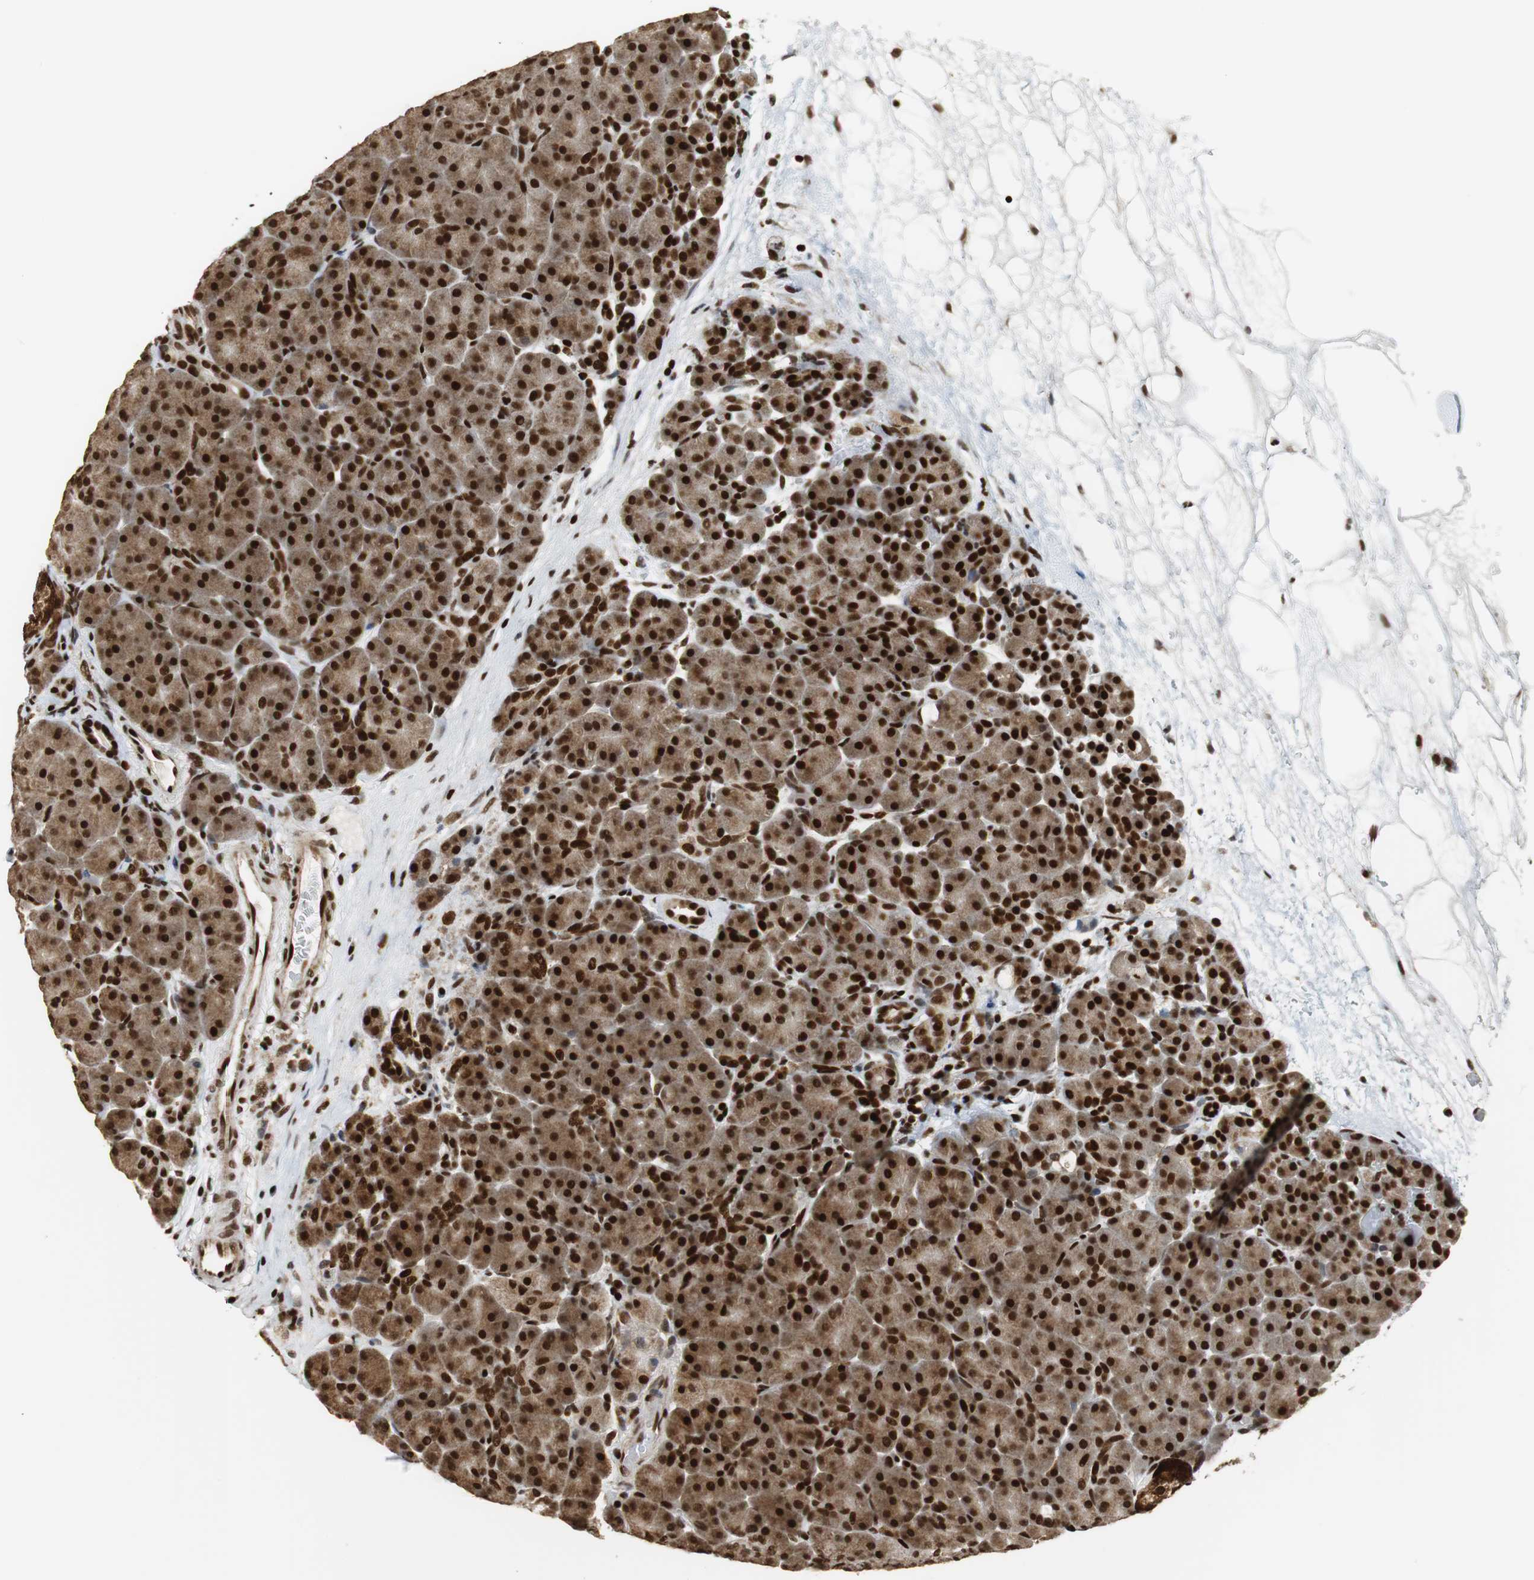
{"staining": {"intensity": "strong", "quantity": ">75%", "location": "nuclear"}, "tissue": "pancreas", "cell_type": "Exocrine glandular cells", "image_type": "normal", "snomed": [{"axis": "morphology", "description": "Normal tissue, NOS"}, {"axis": "topography", "description": "Pancreas"}], "caption": "DAB immunohistochemical staining of benign pancreas displays strong nuclear protein expression in about >75% of exocrine glandular cells. The protein is shown in brown color, while the nuclei are stained blue.", "gene": "HDAC1", "patient": {"sex": "male", "age": 66}}